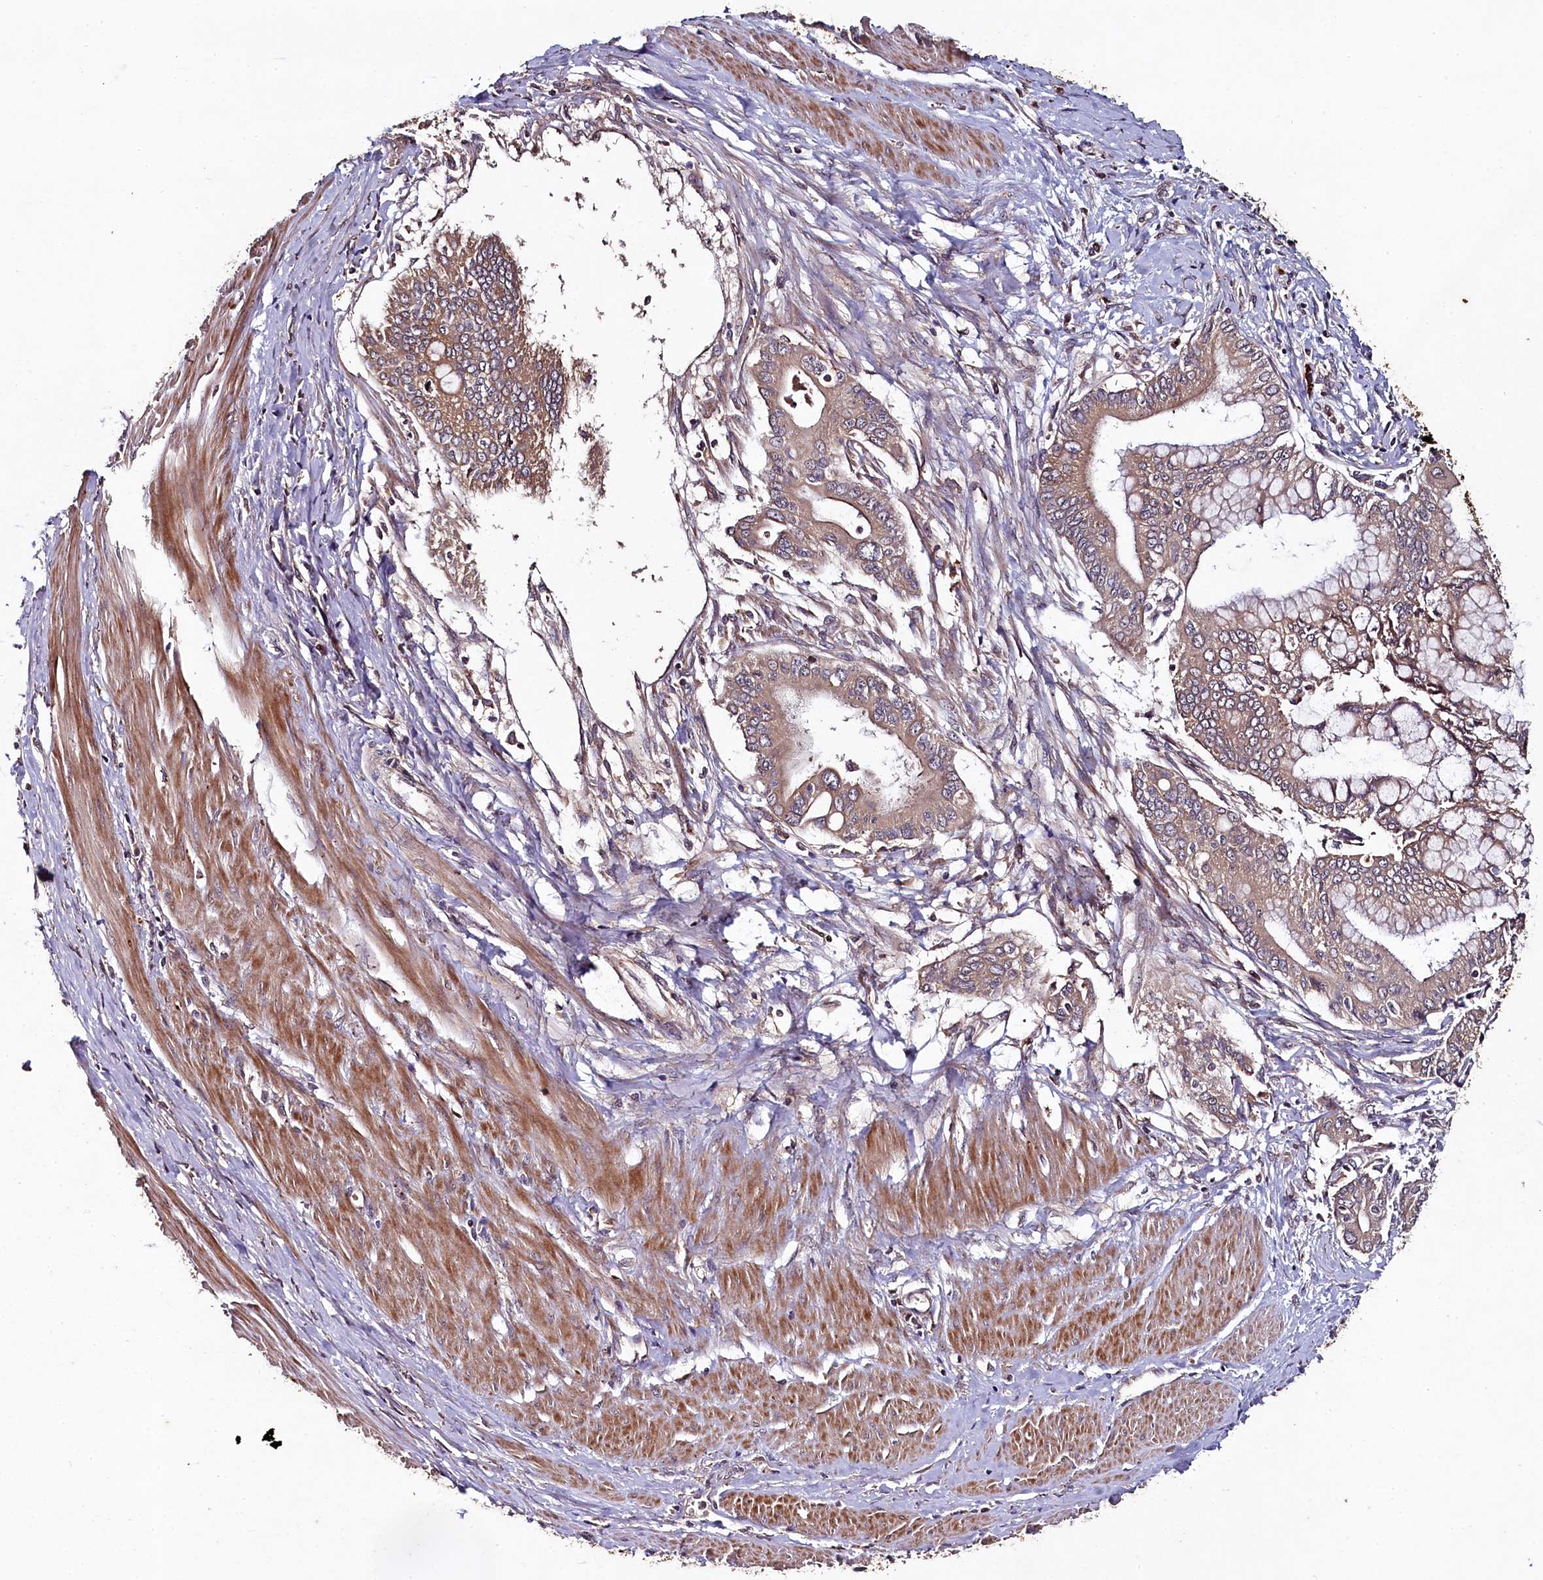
{"staining": {"intensity": "moderate", "quantity": ">75%", "location": "cytoplasmic/membranous"}, "tissue": "pancreatic cancer", "cell_type": "Tumor cells", "image_type": "cancer", "snomed": [{"axis": "morphology", "description": "Adenocarcinoma, NOS"}, {"axis": "topography", "description": "Pancreas"}], "caption": "Immunohistochemistry (IHC) of human pancreatic cancer (adenocarcinoma) reveals medium levels of moderate cytoplasmic/membranous expression in about >75% of tumor cells. (brown staining indicates protein expression, while blue staining denotes nuclei).", "gene": "SEC24C", "patient": {"sex": "male", "age": 46}}